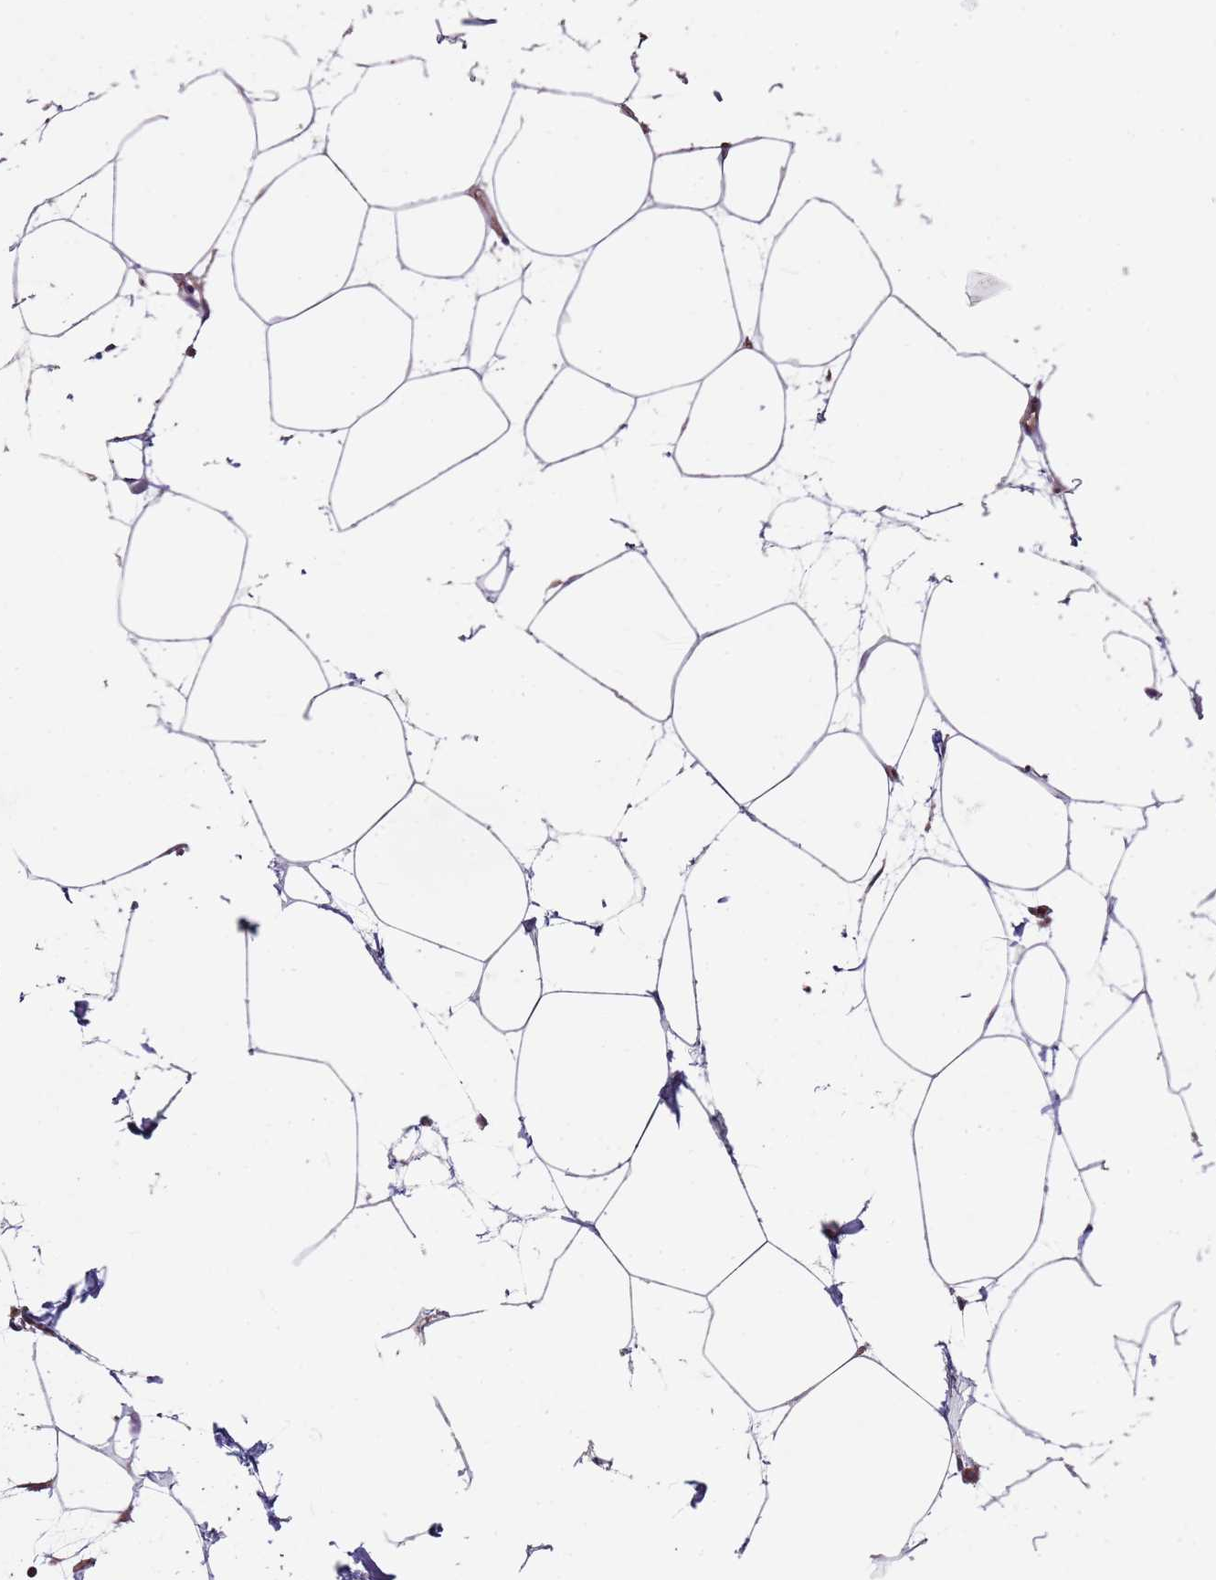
{"staining": {"intensity": "negative", "quantity": "none", "location": "none"}, "tissue": "adipose tissue", "cell_type": "Adipocytes", "image_type": "normal", "snomed": [{"axis": "morphology", "description": "Normal tissue, NOS"}, {"axis": "topography", "description": "Adipose tissue"}], "caption": "IHC histopathology image of normal adipose tissue: human adipose tissue stained with DAB demonstrates no significant protein positivity in adipocytes.", "gene": "ALS2", "patient": {"sex": "female", "age": 37}}